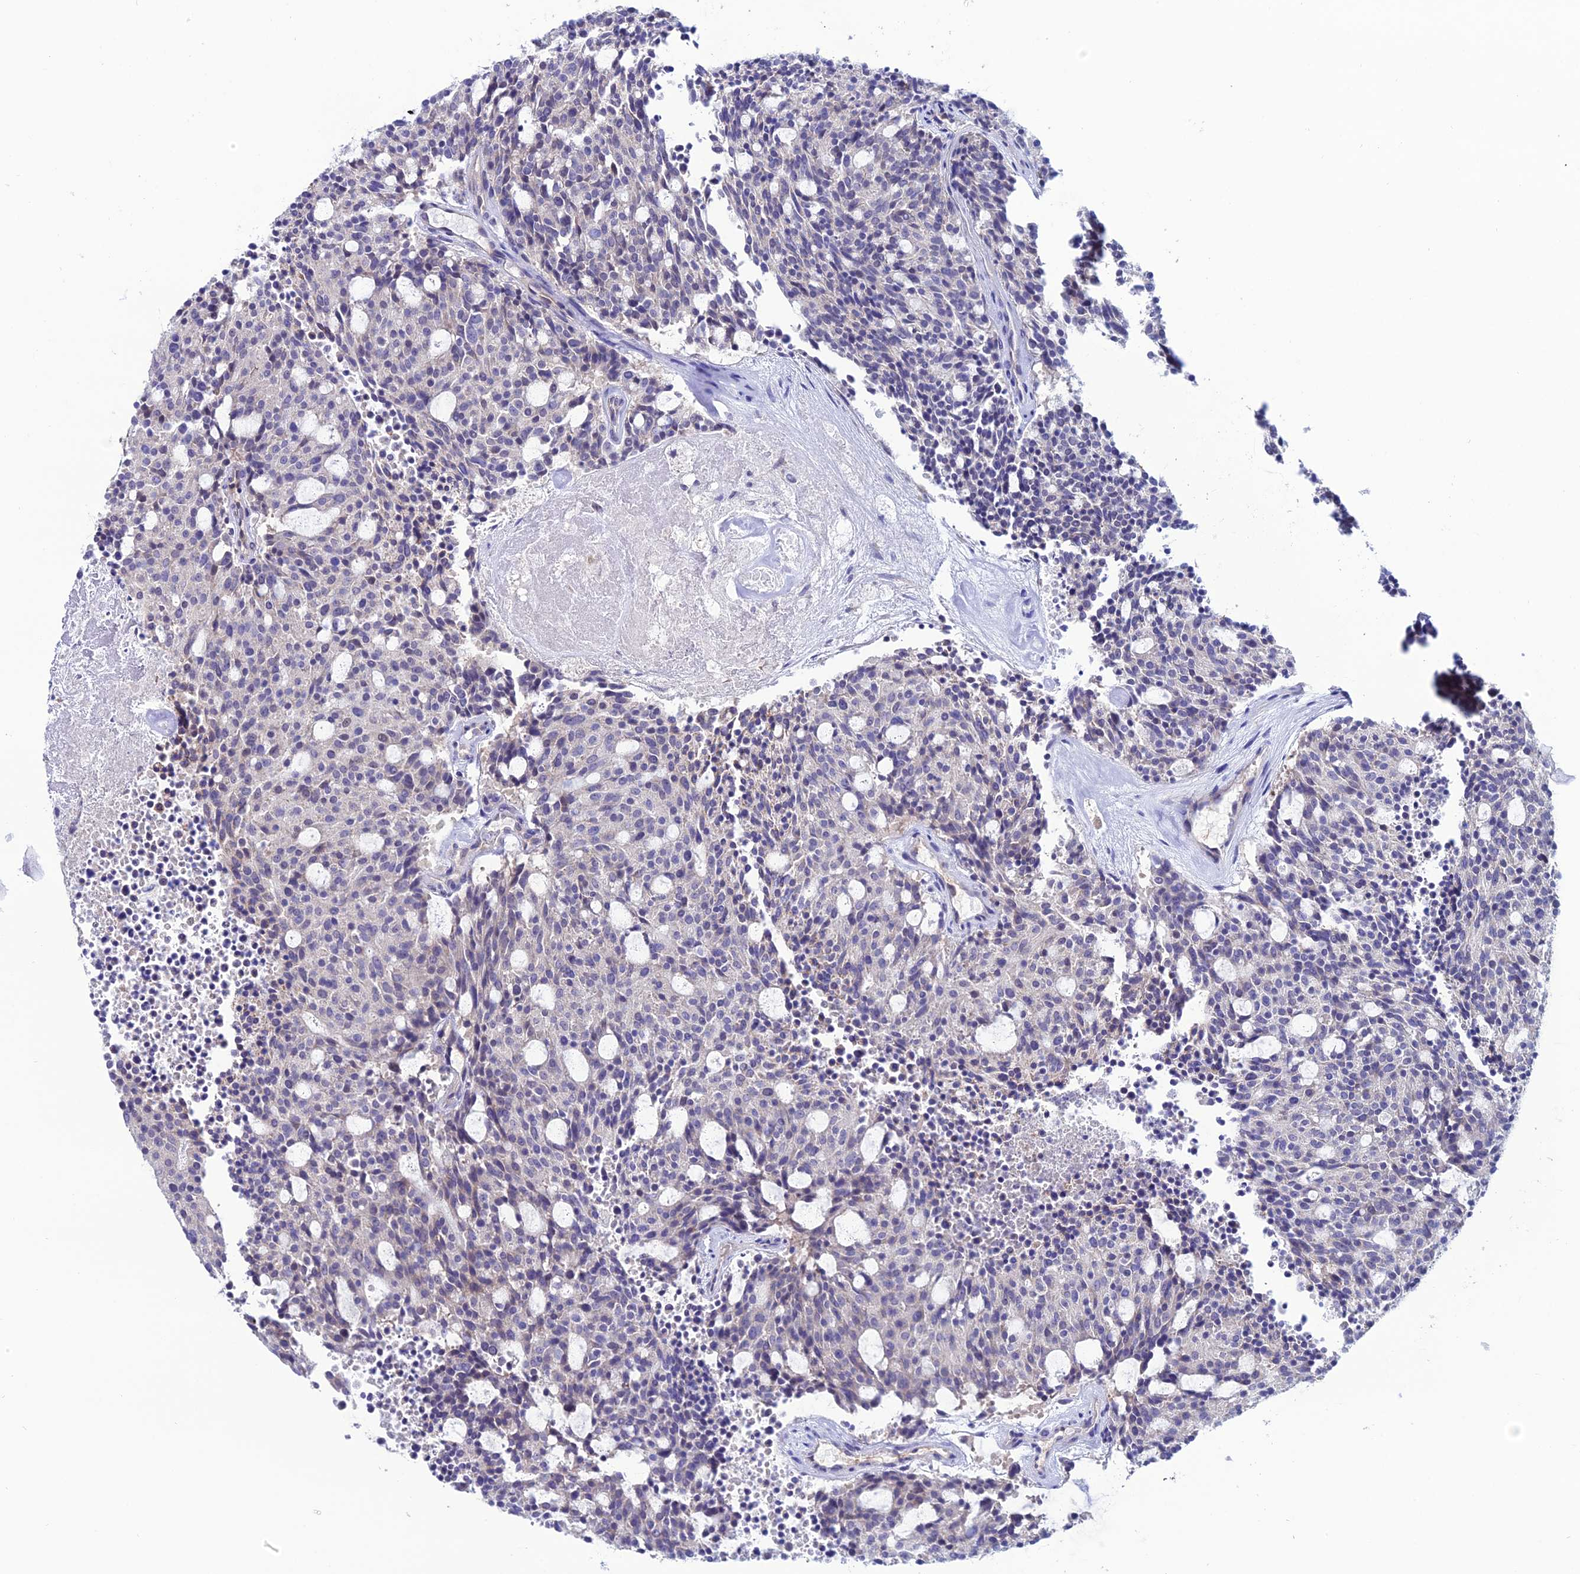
{"staining": {"intensity": "negative", "quantity": "none", "location": "none"}, "tissue": "carcinoid", "cell_type": "Tumor cells", "image_type": "cancer", "snomed": [{"axis": "morphology", "description": "Carcinoid, malignant, NOS"}, {"axis": "topography", "description": "Pancreas"}], "caption": "There is no significant expression in tumor cells of carcinoid.", "gene": "FZD8", "patient": {"sex": "female", "age": 54}}